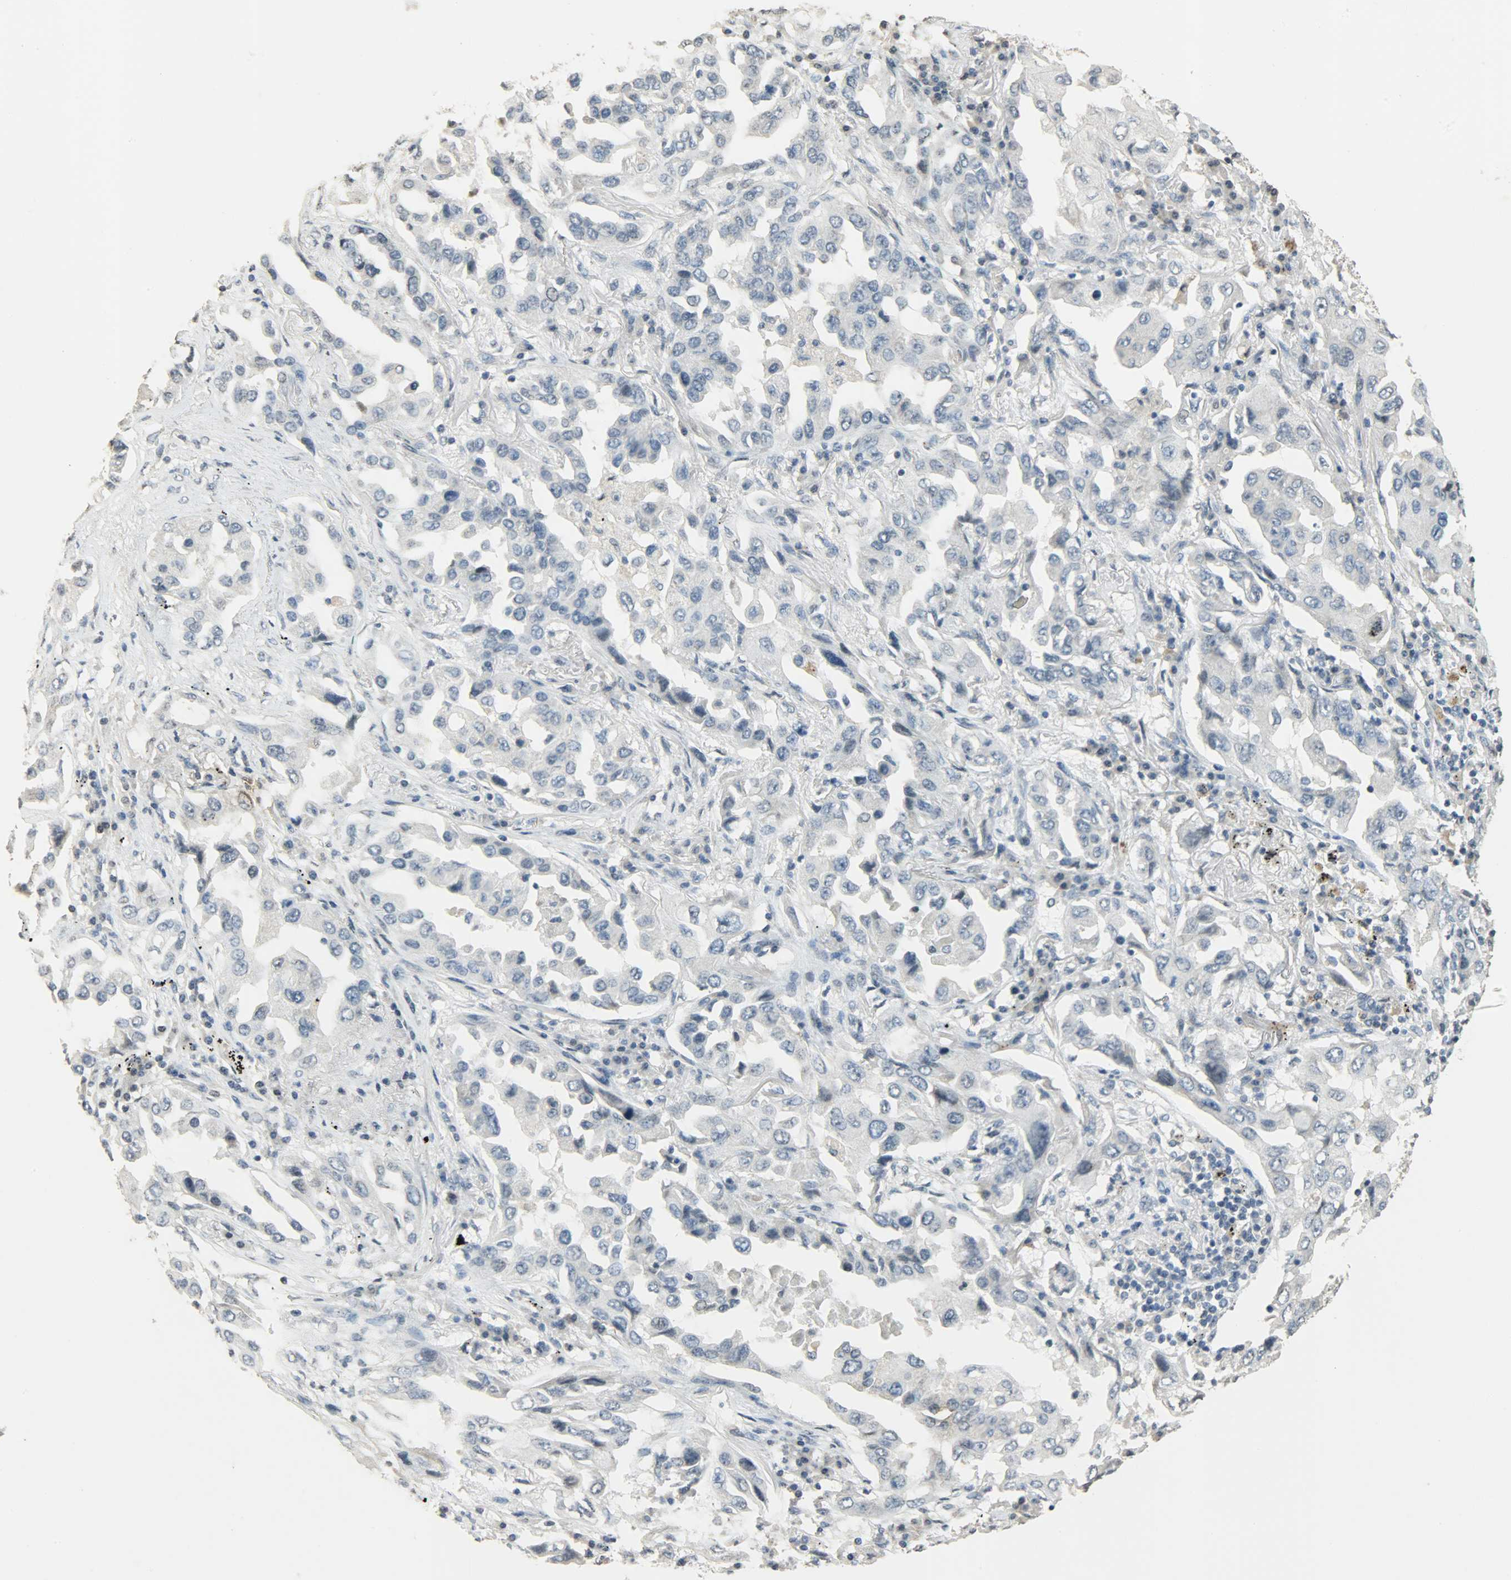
{"staining": {"intensity": "negative", "quantity": "none", "location": "none"}, "tissue": "lung cancer", "cell_type": "Tumor cells", "image_type": "cancer", "snomed": [{"axis": "morphology", "description": "Adenocarcinoma, NOS"}, {"axis": "topography", "description": "Lung"}], "caption": "IHC photomicrograph of neoplastic tissue: lung cancer stained with DAB (3,3'-diaminobenzidine) displays no significant protein expression in tumor cells.", "gene": "DNAJB6", "patient": {"sex": "female", "age": 65}}